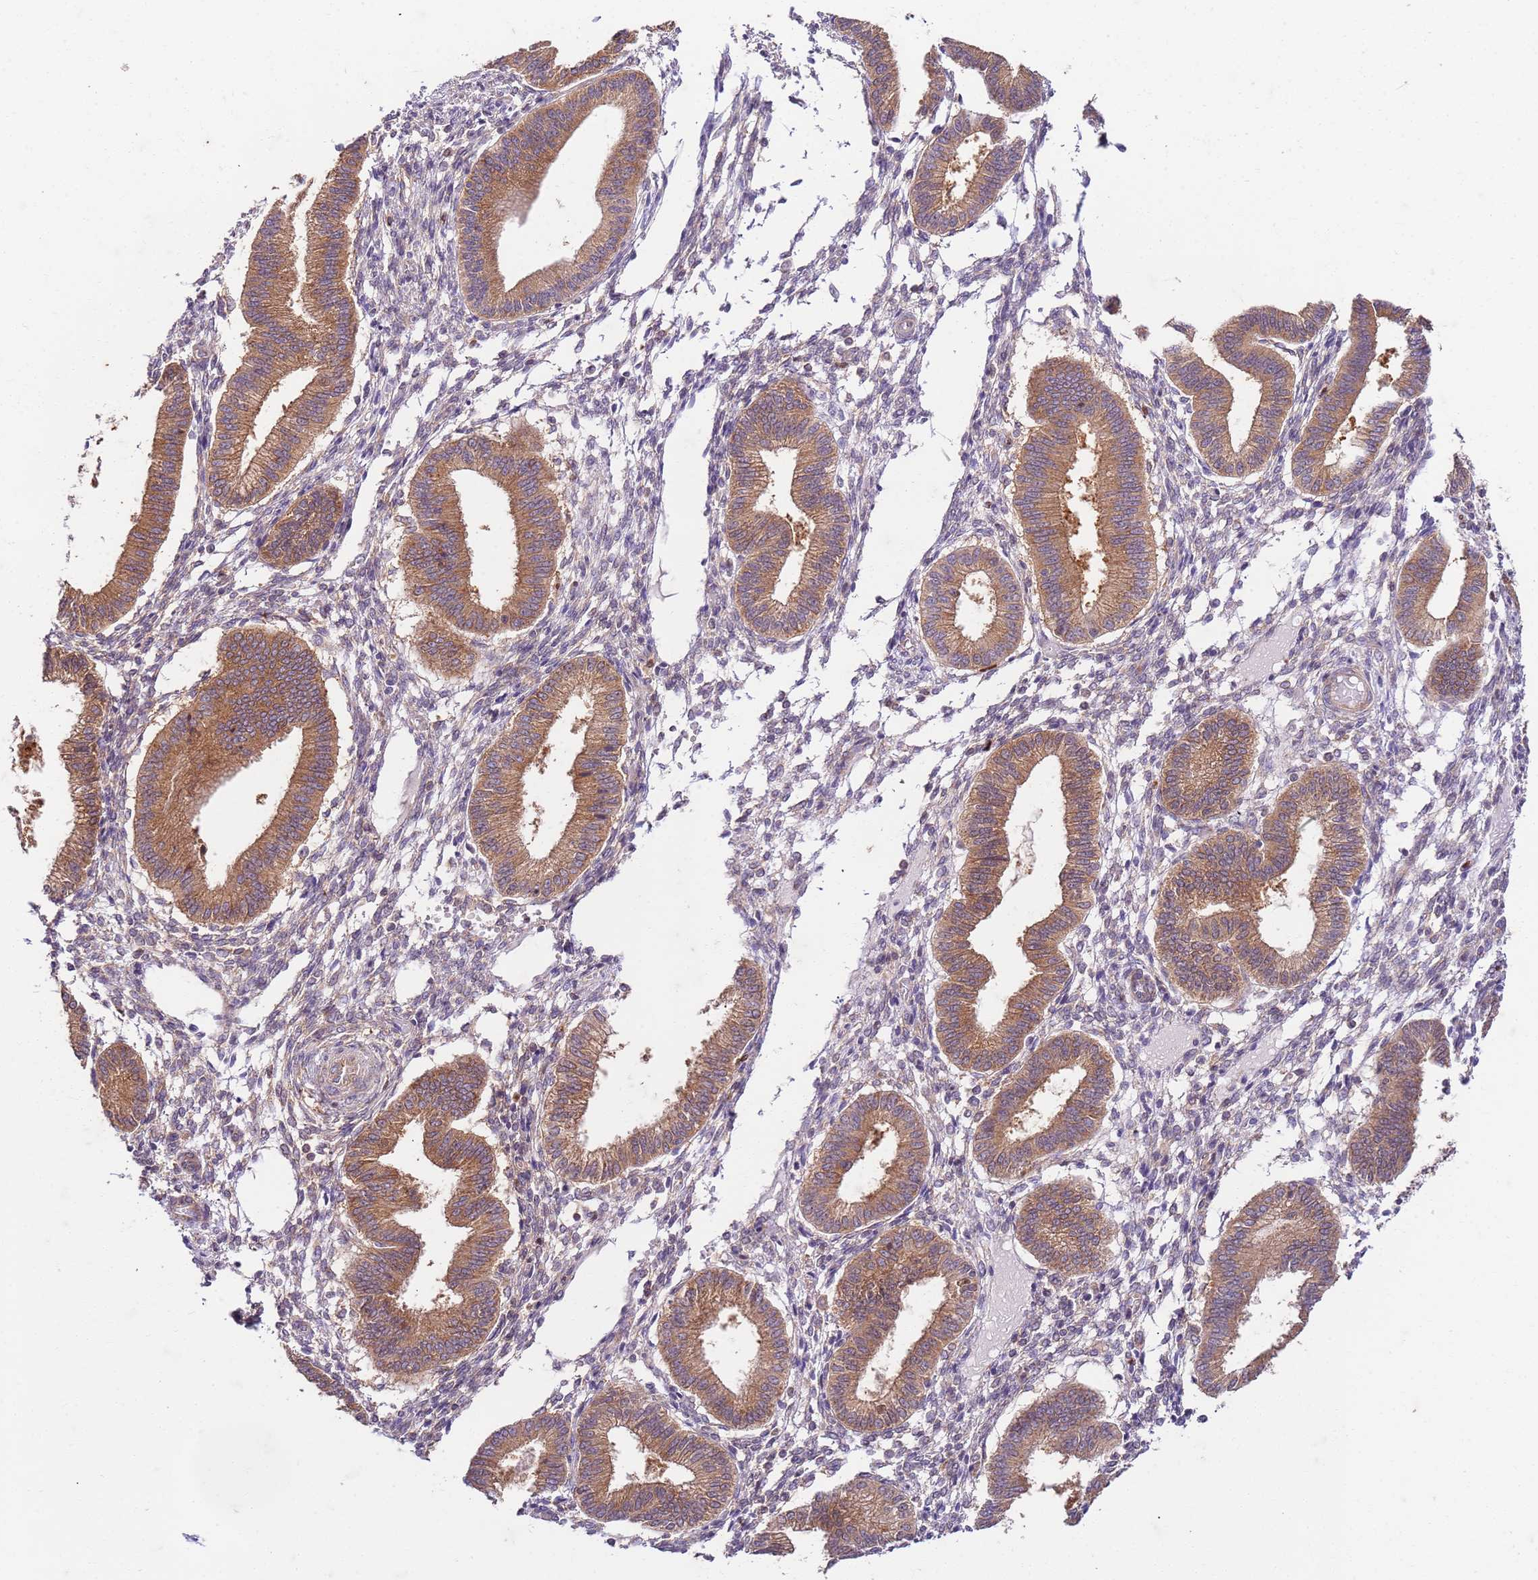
{"staining": {"intensity": "negative", "quantity": "none", "location": "none"}, "tissue": "endometrium", "cell_type": "Cells in endometrial stroma", "image_type": "normal", "snomed": [{"axis": "morphology", "description": "Normal tissue, NOS"}, {"axis": "topography", "description": "Endometrium"}], "caption": "Endometrium stained for a protein using immunohistochemistry (IHC) demonstrates no positivity cells in endometrial stroma.", "gene": "OSBP", "patient": {"sex": "female", "age": 39}}